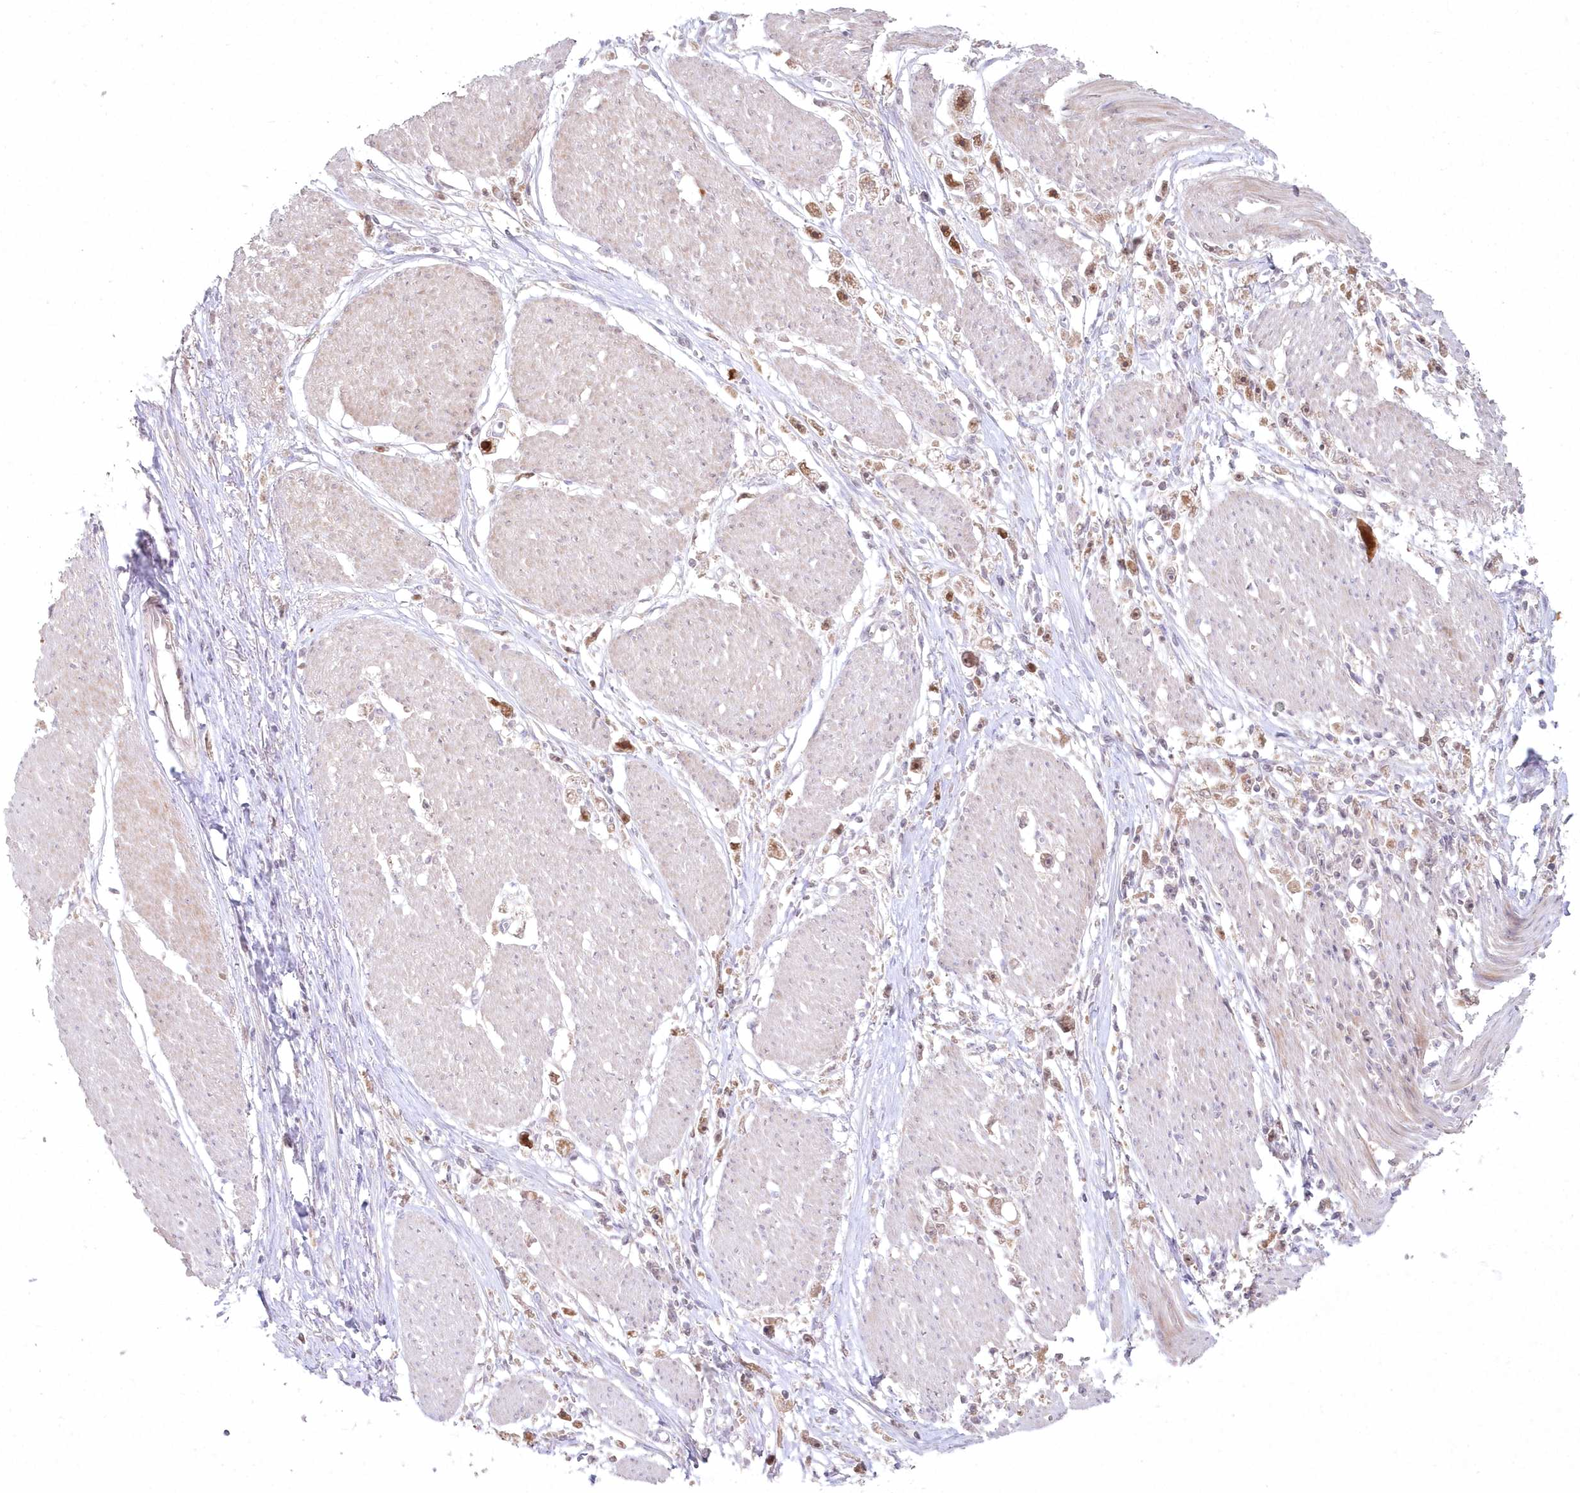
{"staining": {"intensity": "moderate", "quantity": "25%-75%", "location": "cytoplasmic/membranous,nuclear"}, "tissue": "stomach cancer", "cell_type": "Tumor cells", "image_type": "cancer", "snomed": [{"axis": "morphology", "description": "Adenocarcinoma, NOS"}, {"axis": "topography", "description": "Stomach"}], "caption": "Immunohistochemical staining of human adenocarcinoma (stomach) demonstrates medium levels of moderate cytoplasmic/membranous and nuclear protein positivity in approximately 25%-75% of tumor cells.", "gene": "ASCC1", "patient": {"sex": "female", "age": 59}}